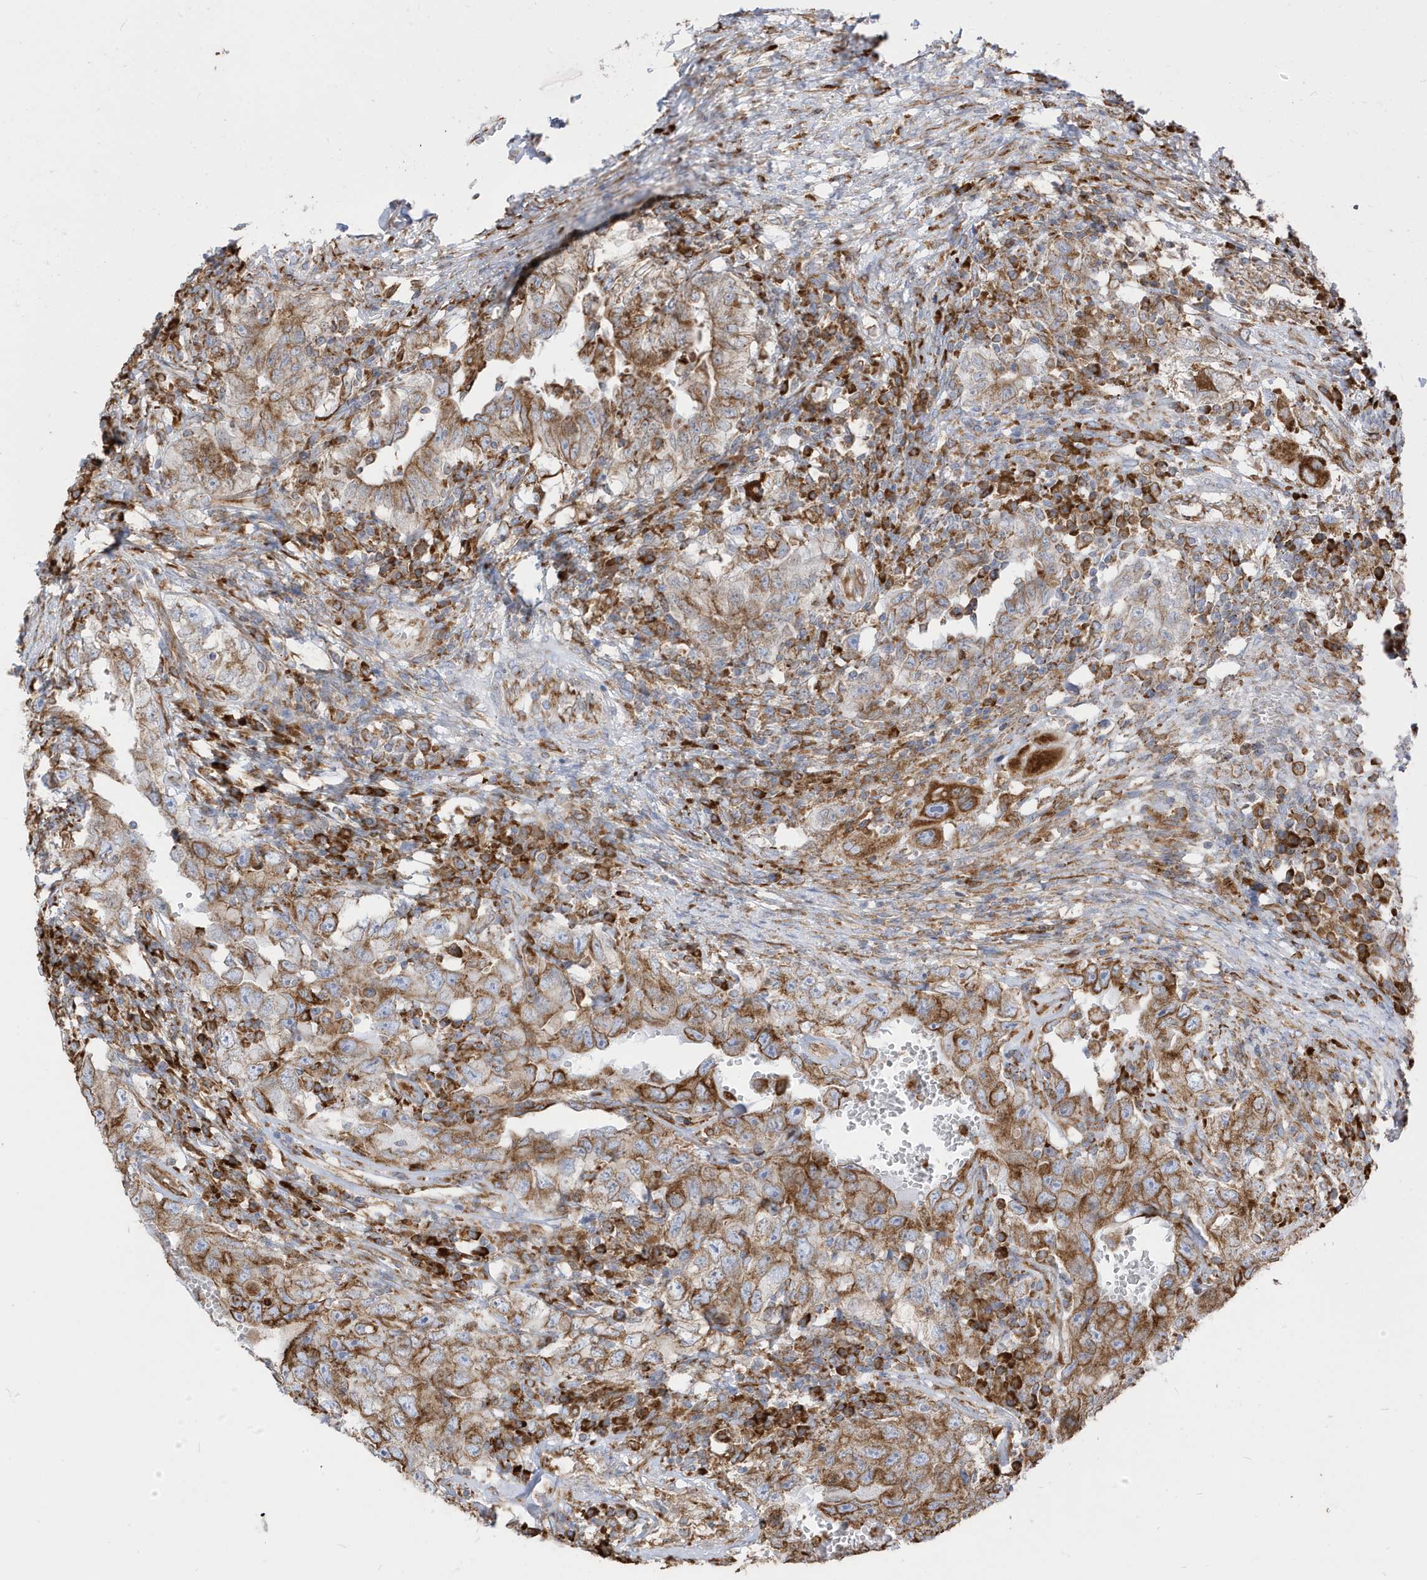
{"staining": {"intensity": "moderate", "quantity": ">75%", "location": "cytoplasmic/membranous"}, "tissue": "testis cancer", "cell_type": "Tumor cells", "image_type": "cancer", "snomed": [{"axis": "morphology", "description": "Carcinoma, Embryonal, NOS"}, {"axis": "topography", "description": "Testis"}], "caption": "Human testis embryonal carcinoma stained with a protein marker exhibits moderate staining in tumor cells.", "gene": "PDIA6", "patient": {"sex": "male", "age": 26}}